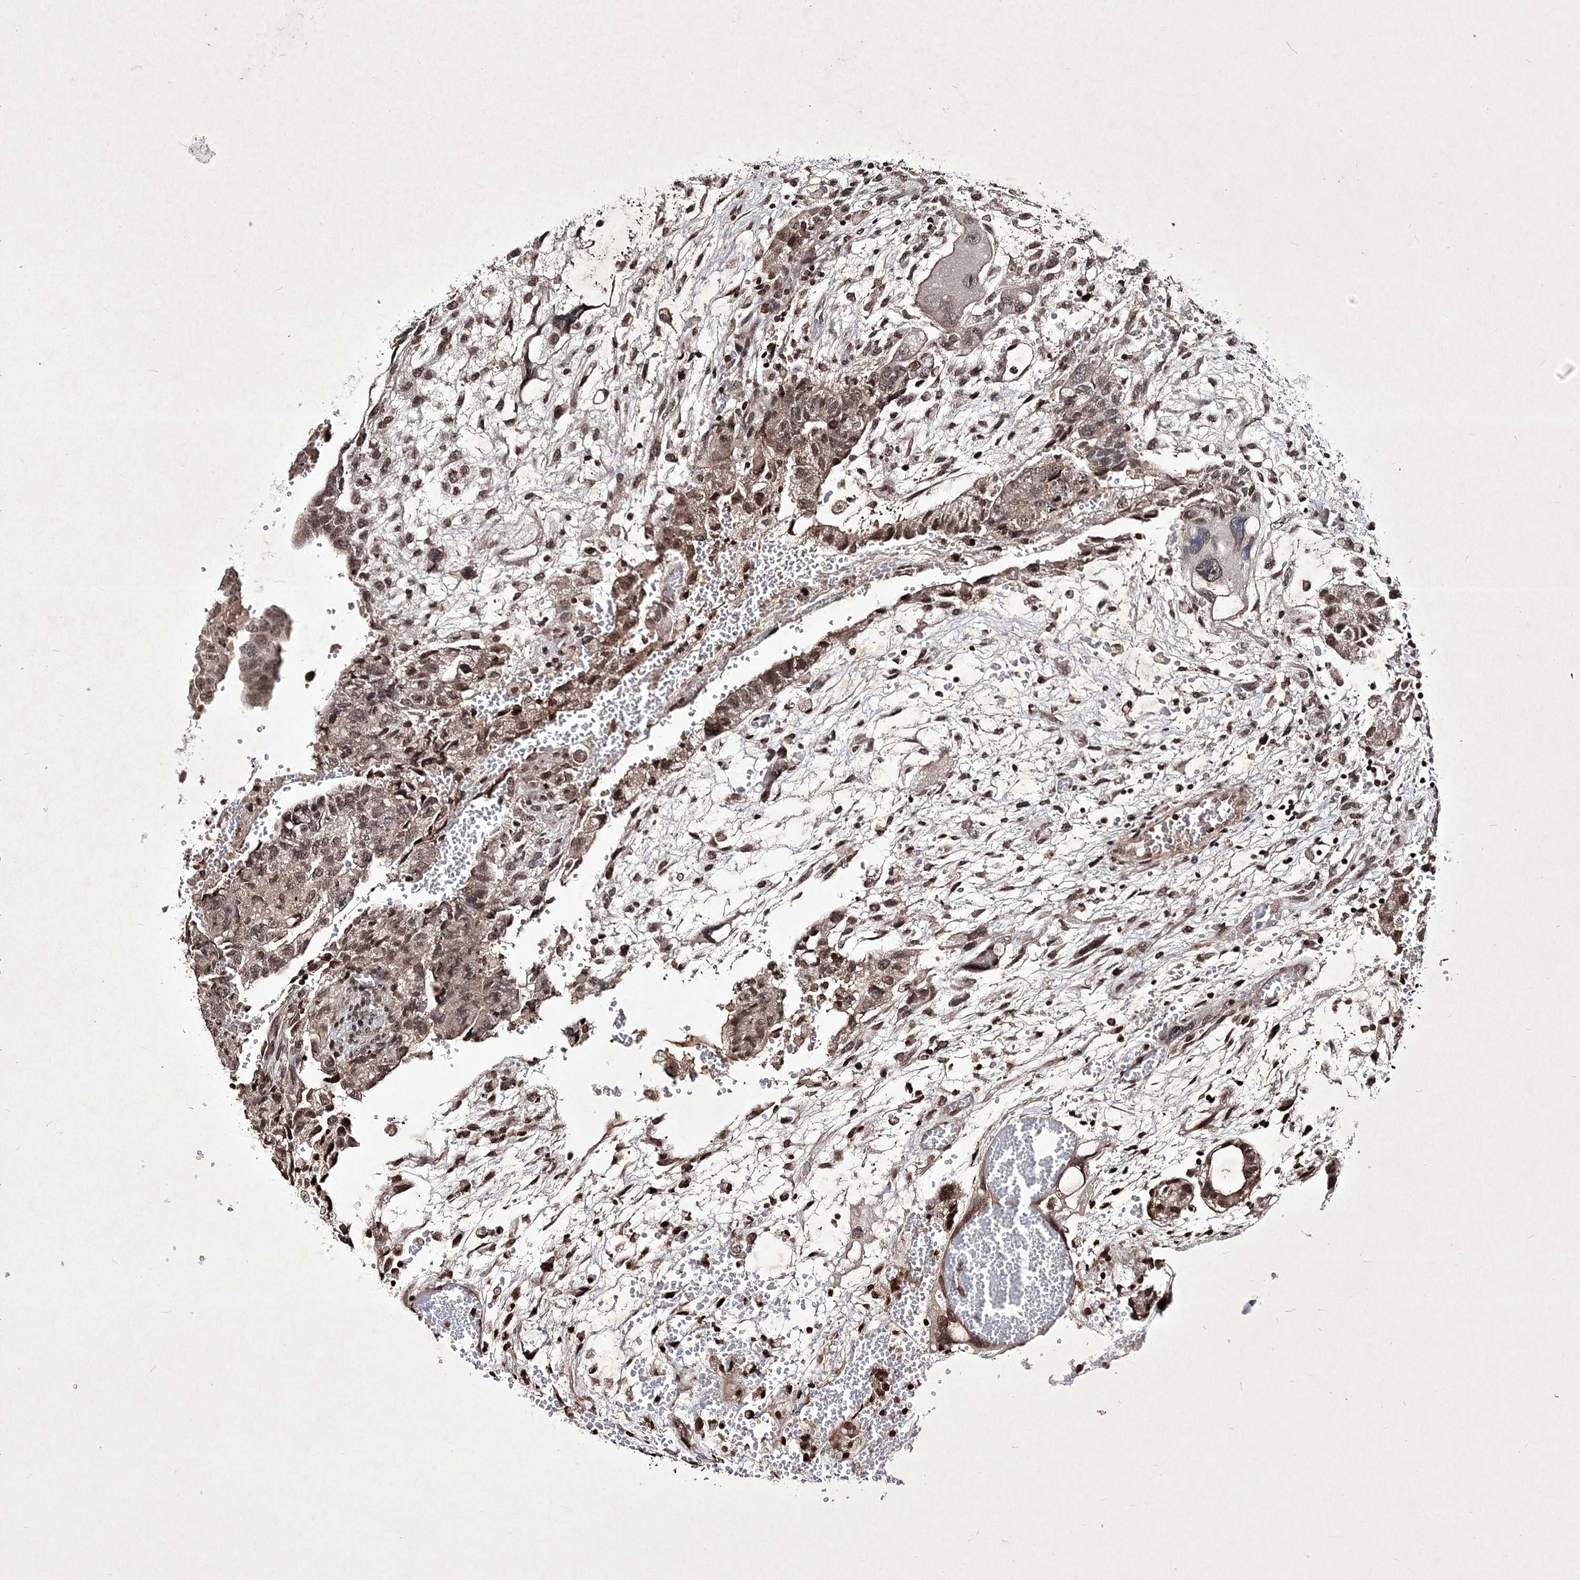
{"staining": {"intensity": "moderate", "quantity": ">75%", "location": "nuclear"}, "tissue": "testis cancer", "cell_type": "Tumor cells", "image_type": "cancer", "snomed": [{"axis": "morphology", "description": "Carcinoma, Embryonal, NOS"}, {"axis": "topography", "description": "Testis"}], "caption": "Testis cancer (embryonal carcinoma) was stained to show a protein in brown. There is medium levels of moderate nuclear staining in approximately >75% of tumor cells. The protein of interest is stained brown, and the nuclei are stained in blue (DAB (3,3'-diaminobenzidine) IHC with brightfield microscopy, high magnification).", "gene": "SOWAHB", "patient": {"sex": "male", "age": 36}}